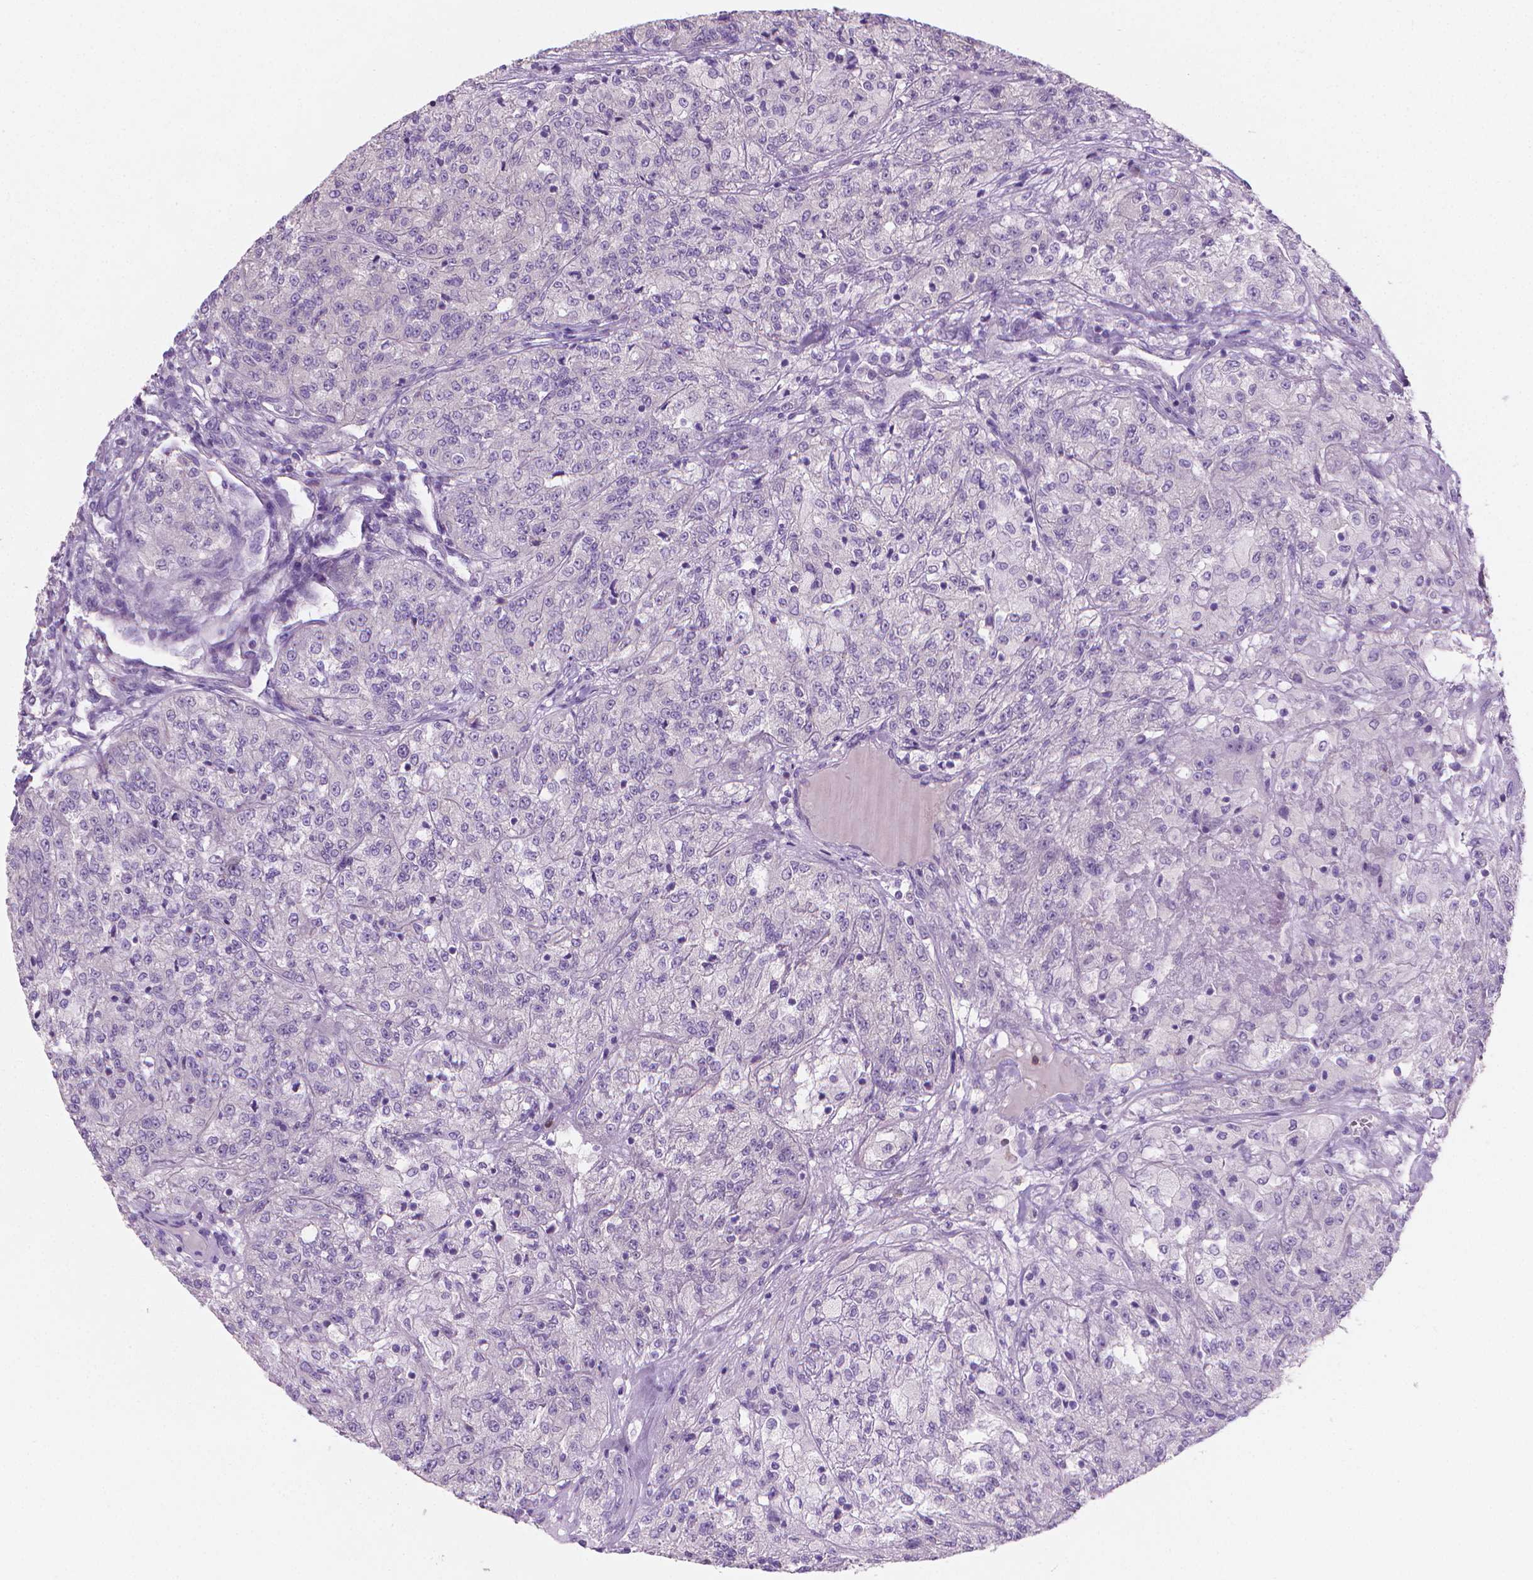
{"staining": {"intensity": "negative", "quantity": "none", "location": "none"}, "tissue": "renal cancer", "cell_type": "Tumor cells", "image_type": "cancer", "snomed": [{"axis": "morphology", "description": "Adenocarcinoma, NOS"}, {"axis": "topography", "description": "Kidney"}], "caption": "This image is of renal adenocarcinoma stained with immunohistochemistry to label a protein in brown with the nuclei are counter-stained blue. There is no staining in tumor cells.", "gene": "GSDMA", "patient": {"sex": "female", "age": 63}}